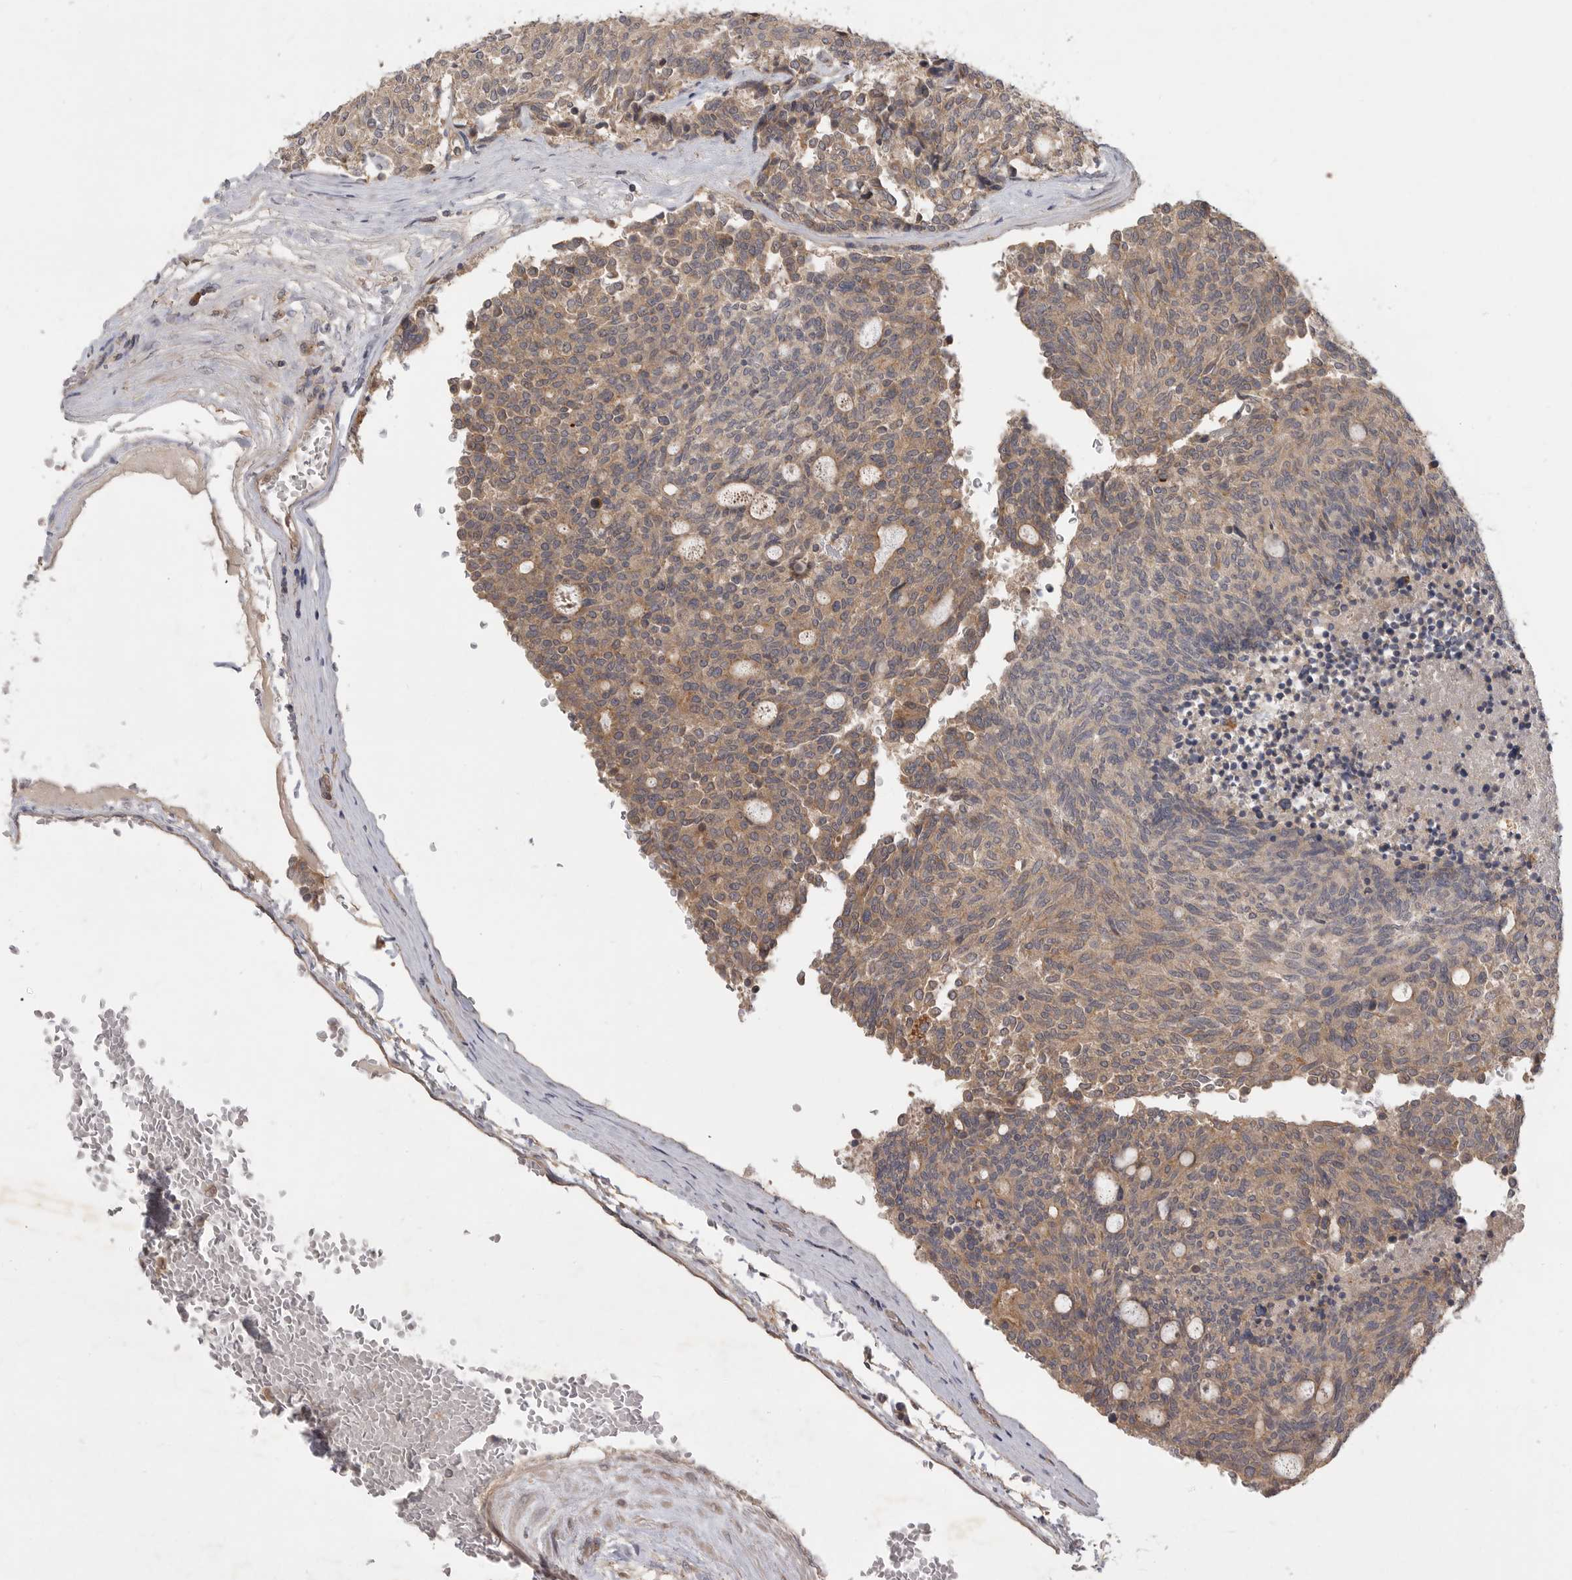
{"staining": {"intensity": "weak", "quantity": ">75%", "location": "cytoplasmic/membranous"}, "tissue": "carcinoid", "cell_type": "Tumor cells", "image_type": "cancer", "snomed": [{"axis": "morphology", "description": "Carcinoid, malignant, NOS"}, {"axis": "topography", "description": "Pancreas"}], "caption": "IHC of malignant carcinoid demonstrates low levels of weak cytoplasmic/membranous positivity in about >75% of tumor cells.", "gene": "ZNF232", "patient": {"sex": "female", "age": 54}}